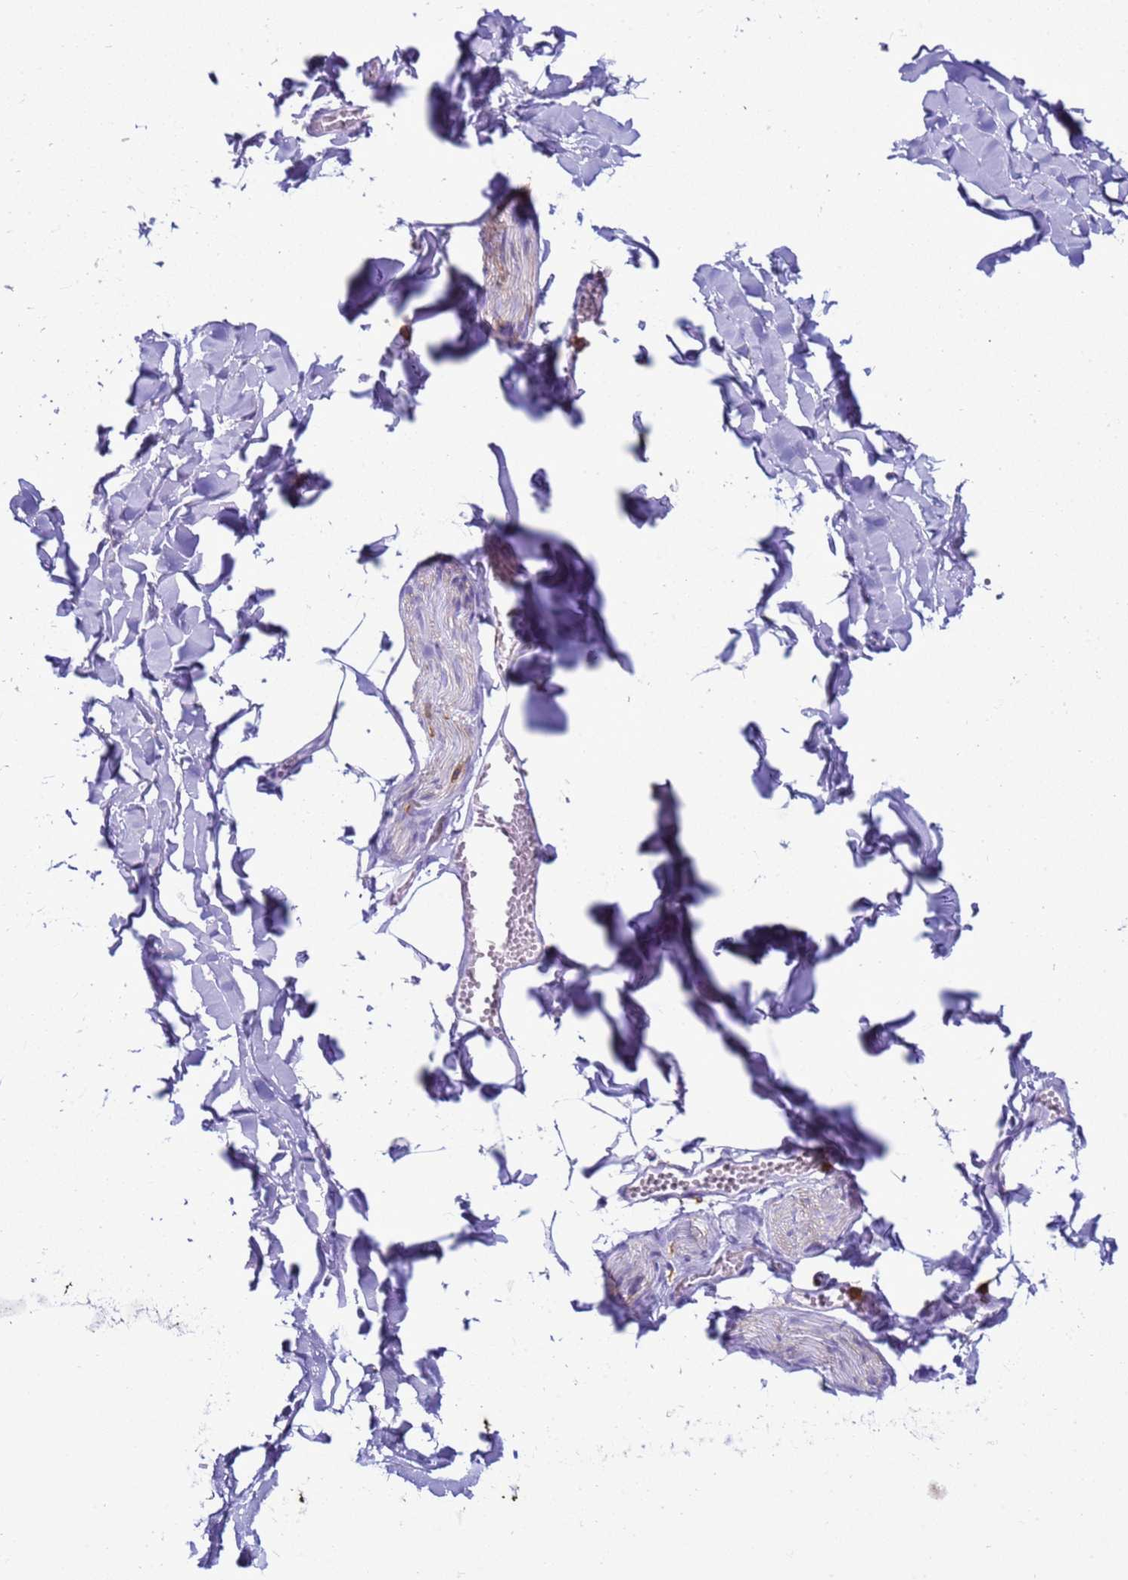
{"staining": {"intensity": "negative", "quantity": "none", "location": "none"}, "tissue": "adipose tissue", "cell_type": "Adipocytes", "image_type": "normal", "snomed": [{"axis": "morphology", "description": "Normal tissue, NOS"}, {"axis": "topography", "description": "Gallbladder"}, {"axis": "topography", "description": "Peripheral nerve tissue"}], "caption": "Micrograph shows no significant protein staining in adipocytes of benign adipose tissue.", "gene": "IRF5", "patient": {"sex": "male", "age": 38}}